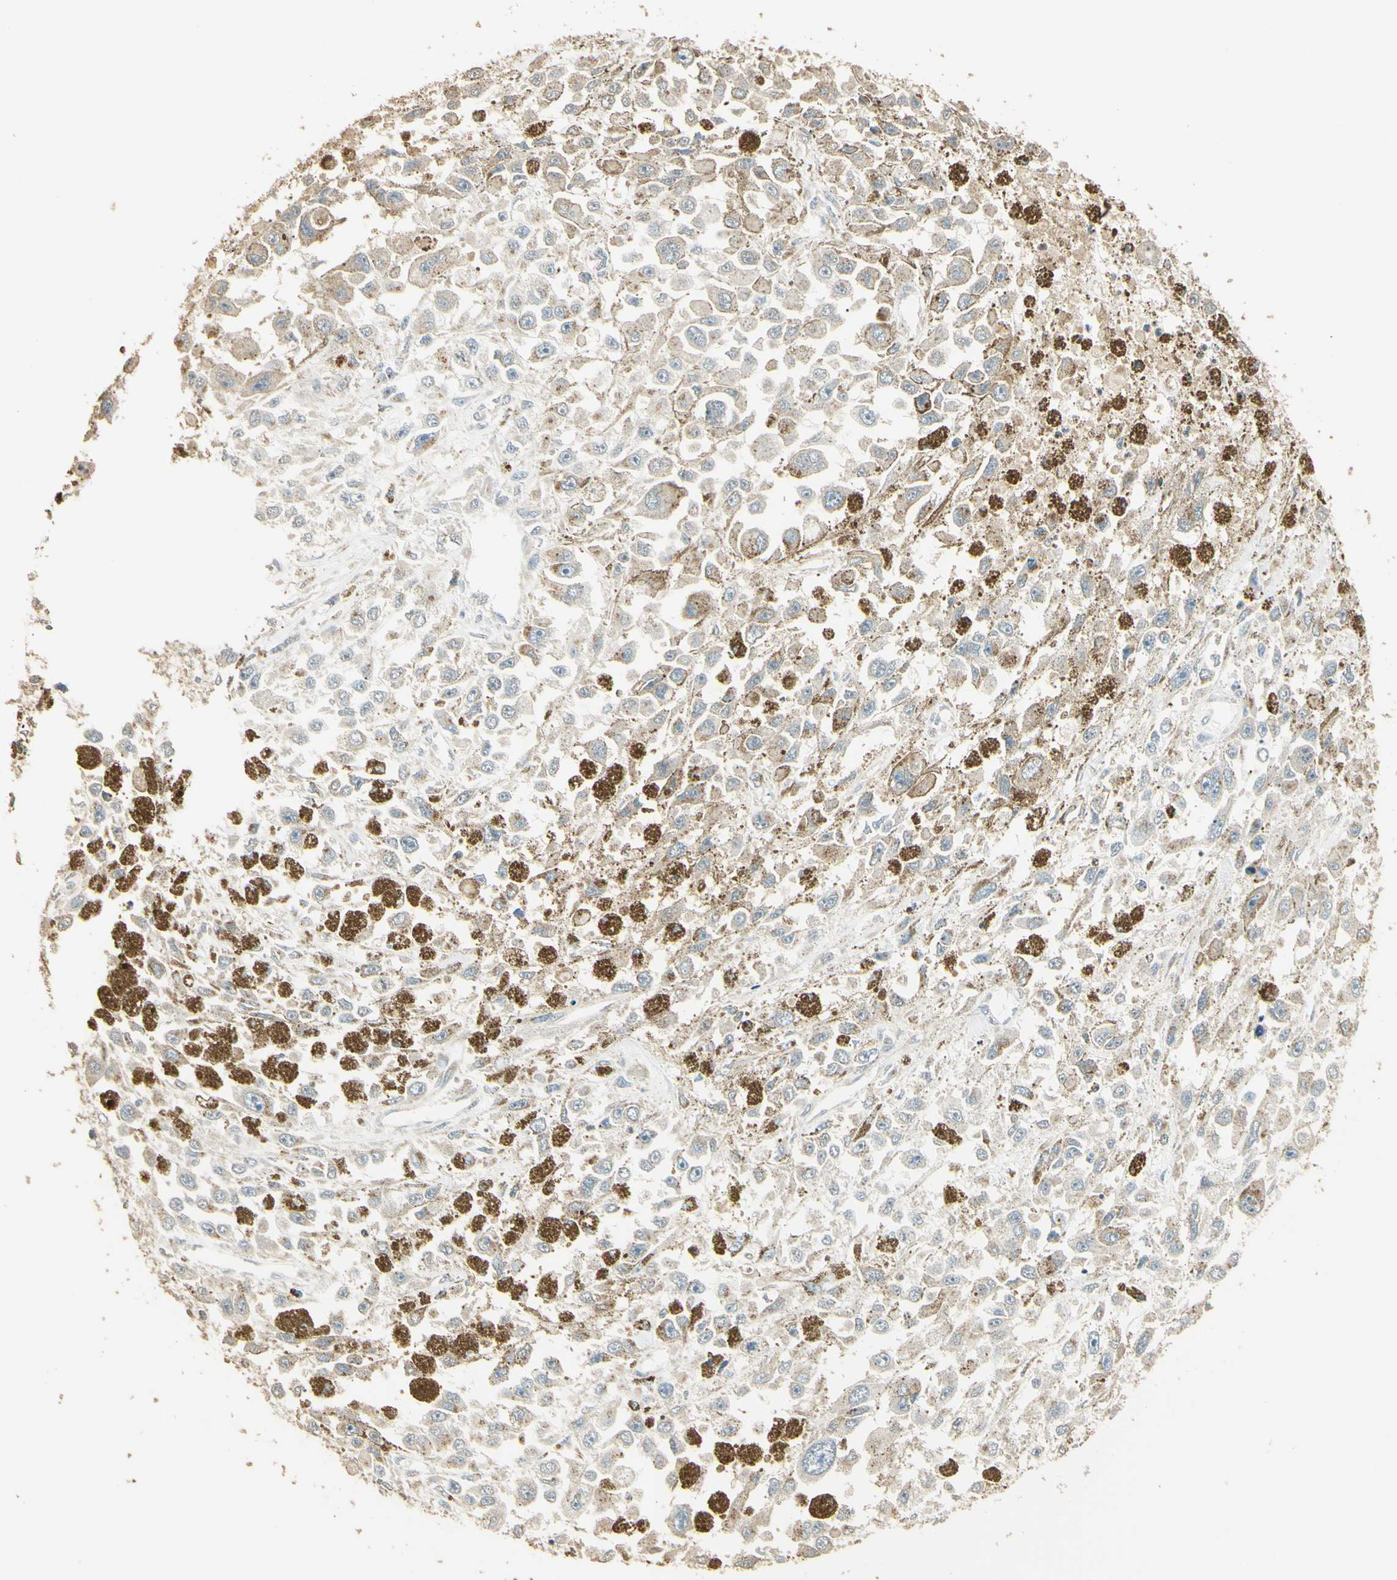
{"staining": {"intensity": "weak", "quantity": "25%-75%", "location": "cytoplasmic/membranous"}, "tissue": "melanoma", "cell_type": "Tumor cells", "image_type": "cancer", "snomed": [{"axis": "morphology", "description": "Malignant melanoma, Metastatic site"}, {"axis": "topography", "description": "Lymph node"}], "caption": "Immunohistochemistry (IHC) micrograph of malignant melanoma (metastatic site) stained for a protein (brown), which reveals low levels of weak cytoplasmic/membranous staining in about 25%-75% of tumor cells.", "gene": "UXS1", "patient": {"sex": "male", "age": 59}}